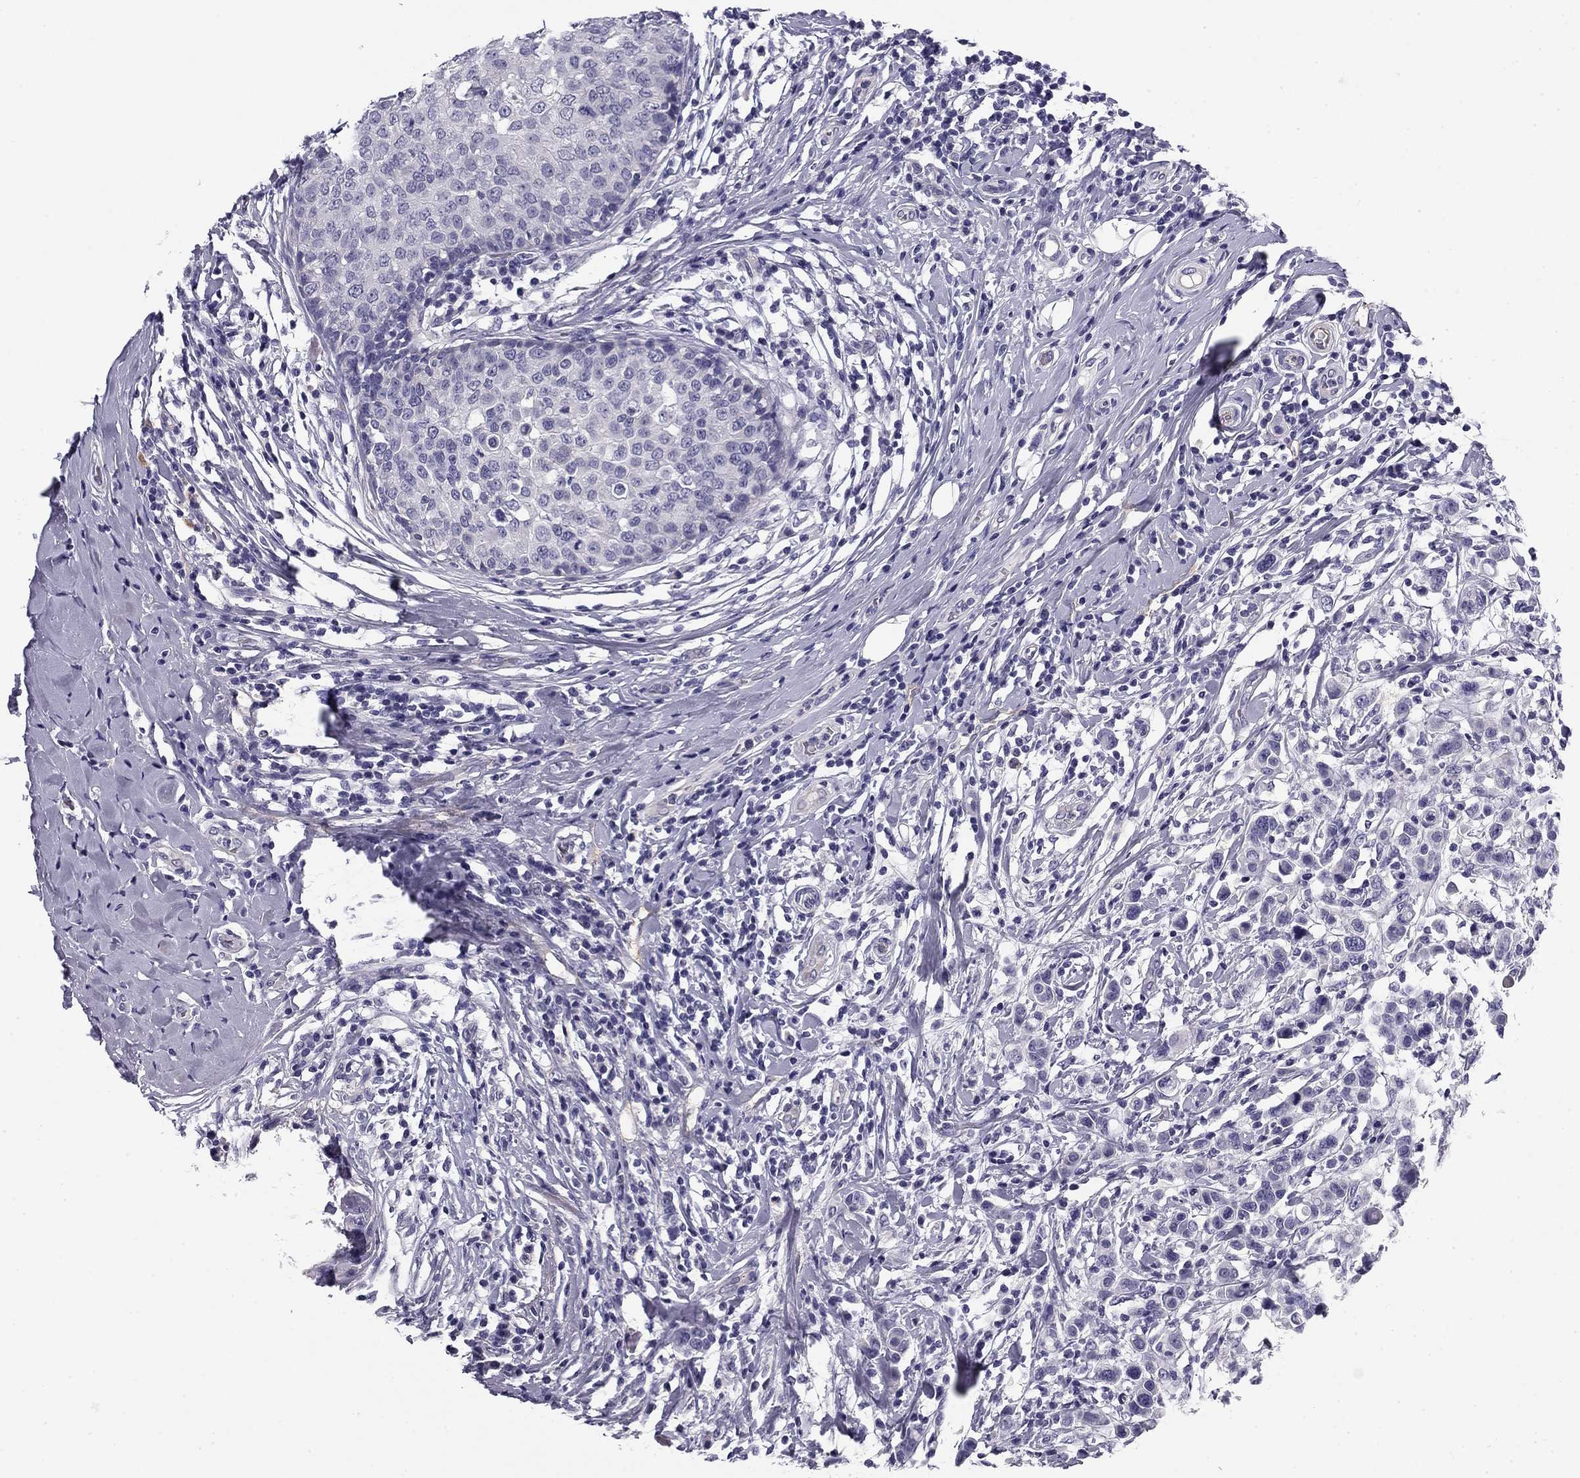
{"staining": {"intensity": "negative", "quantity": "none", "location": "none"}, "tissue": "breast cancer", "cell_type": "Tumor cells", "image_type": "cancer", "snomed": [{"axis": "morphology", "description": "Duct carcinoma"}, {"axis": "topography", "description": "Breast"}], "caption": "High magnification brightfield microscopy of breast cancer (intraductal carcinoma) stained with DAB (brown) and counterstained with hematoxylin (blue): tumor cells show no significant staining.", "gene": "FLNC", "patient": {"sex": "female", "age": 27}}